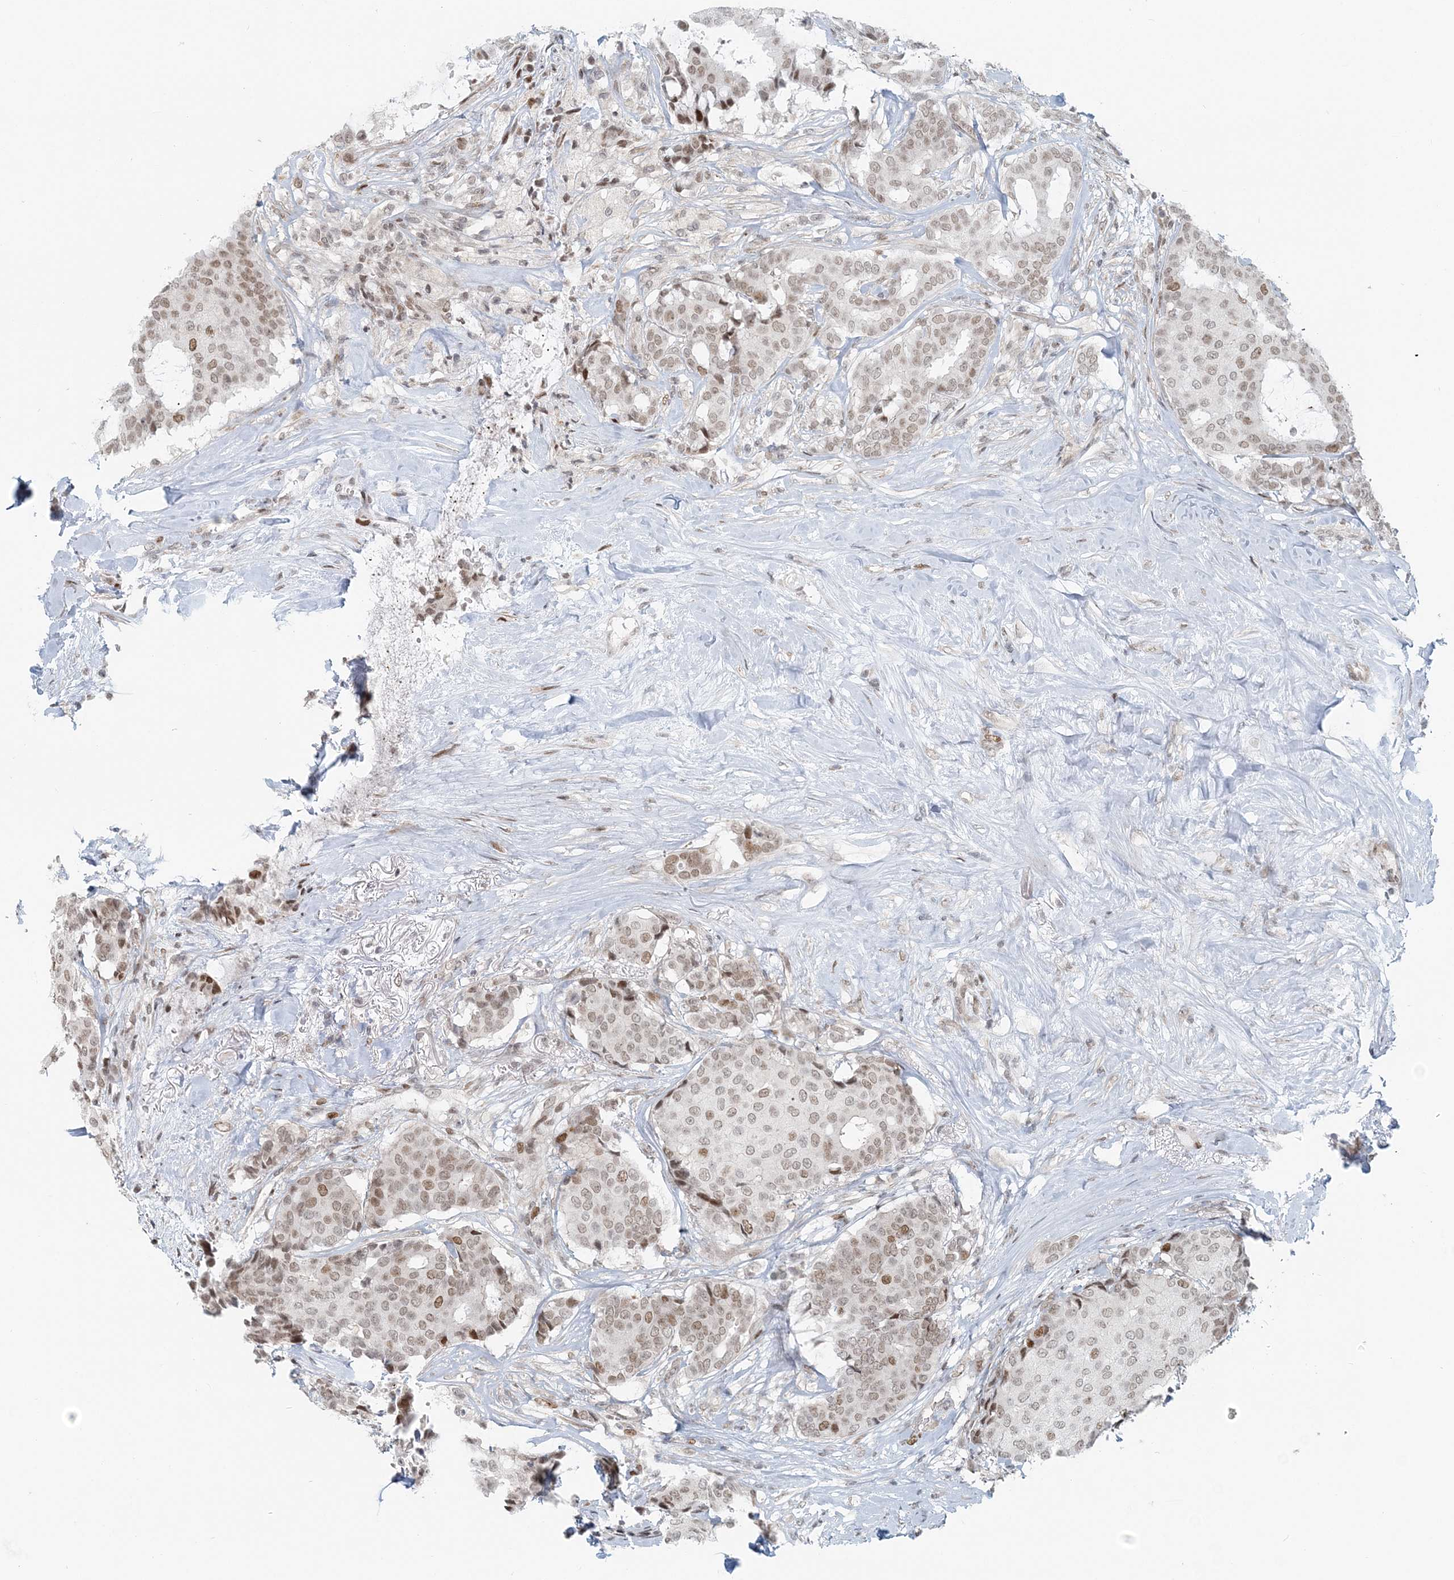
{"staining": {"intensity": "moderate", "quantity": "25%-75%", "location": "nuclear"}, "tissue": "breast cancer", "cell_type": "Tumor cells", "image_type": "cancer", "snomed": [{"axis": "morphology", "description": "Duct carcinoma"}, {"axis": "topography", "description": "Breast"}], "caption": "A photomicrograph of breast infiltrating ductal carcinoma stained for a protein demonstrates moderate nuclear brown staining in tumor cells. Ihc stains the protein of interest in brown and the nuclei are stained blue.", "gene": "BAZ1B", "patient": {"sex": "female", "age": 75}}